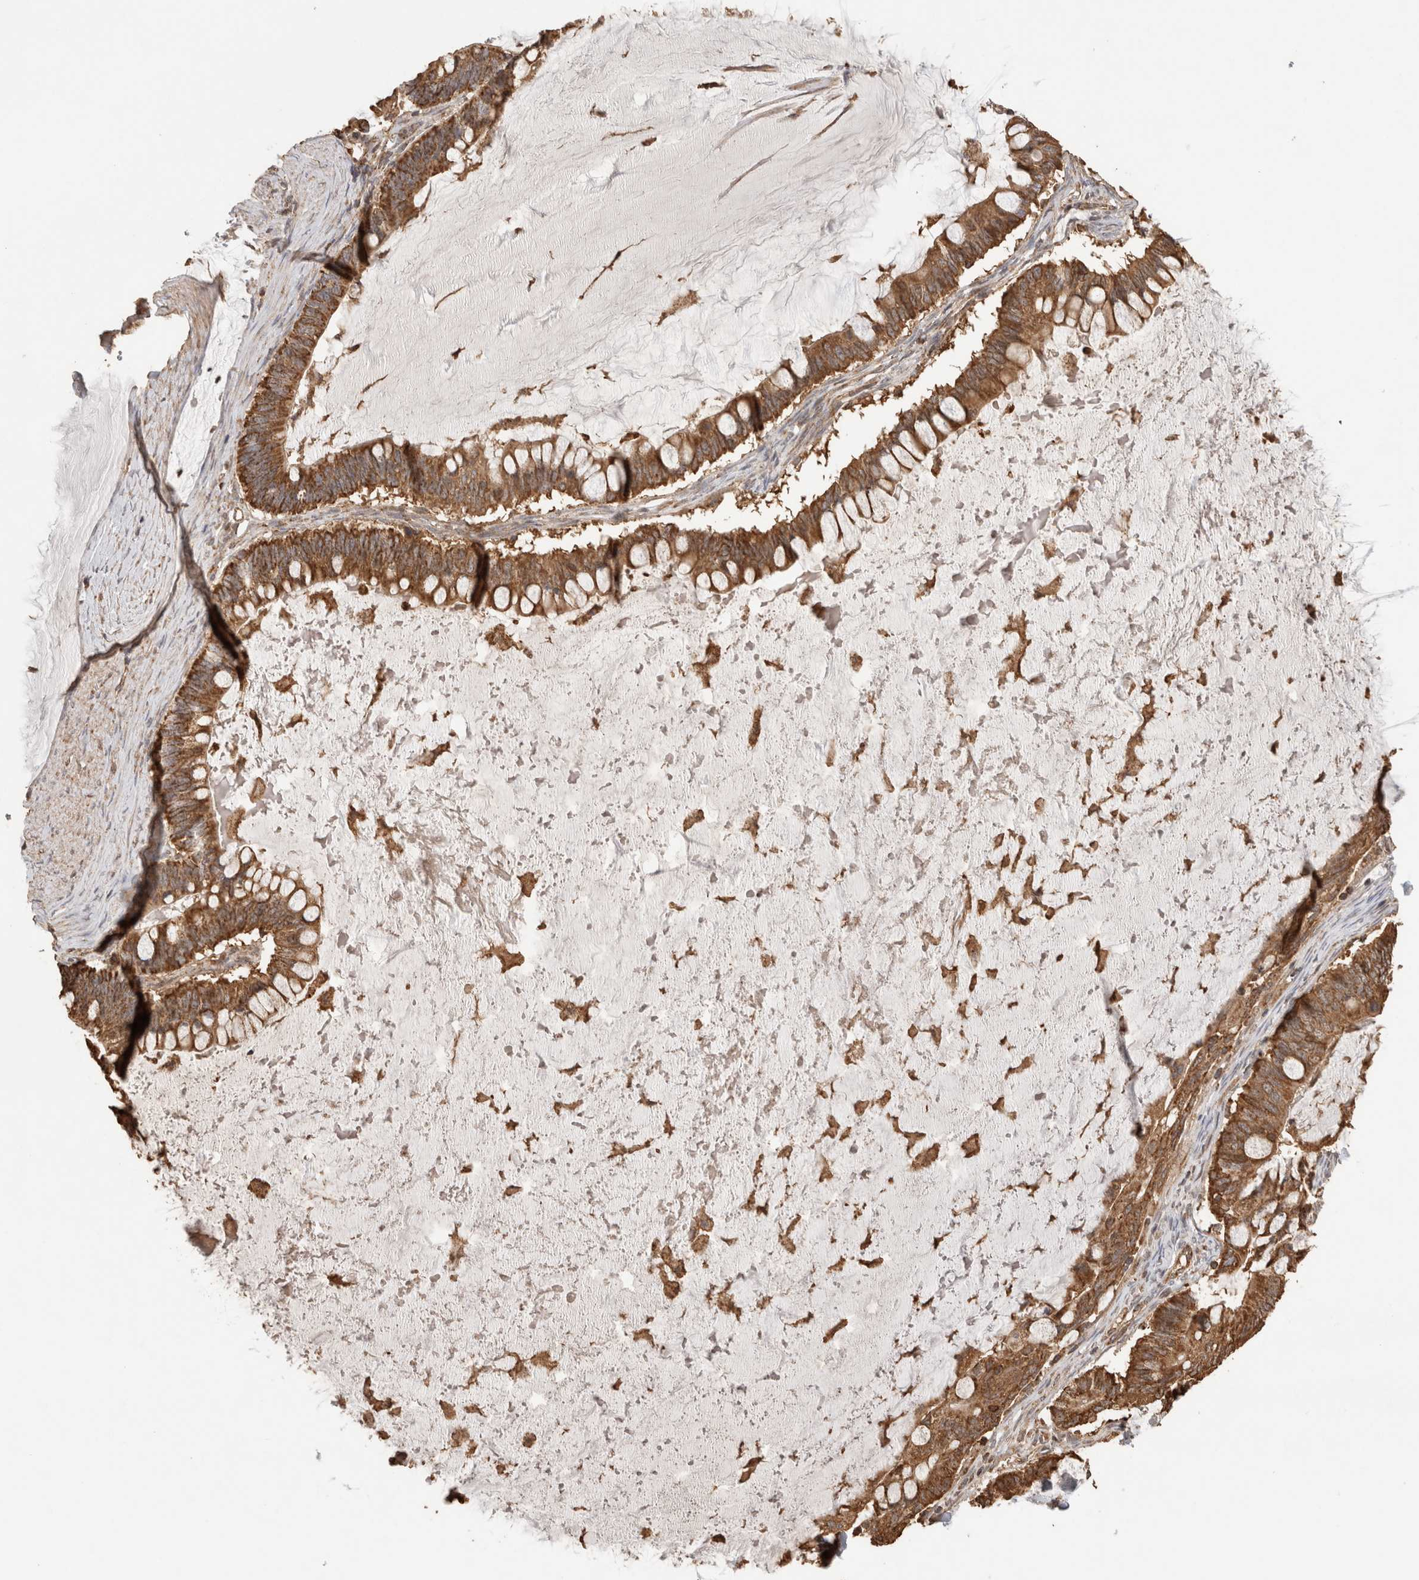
{"staining": {"intensity": "strong", "quantity": ">75%", "location": "cytoplasmic/membranous"}, "tissue": "ovarian cancer", "cell_type": "Tumor cells", "image_type": "cancer", "snomed": [{"axis": "morphology", "description": "Cystadenocarcinoma, mucinous, NOS"}, {"axis": "topography", "description": "Ovary"}], "caption": "Immunohistochemistry (IHC) (DAB) staining of human ovarian mucinous cystadenocarcinoma exhibits strong cytoplasmic/membranous protein staining in about >75% of tumor cells. (IHC, brightfield microscopy, high magnification).", "gene": "IMMP2L", "patient": {"sex": "female", "age": 61}}